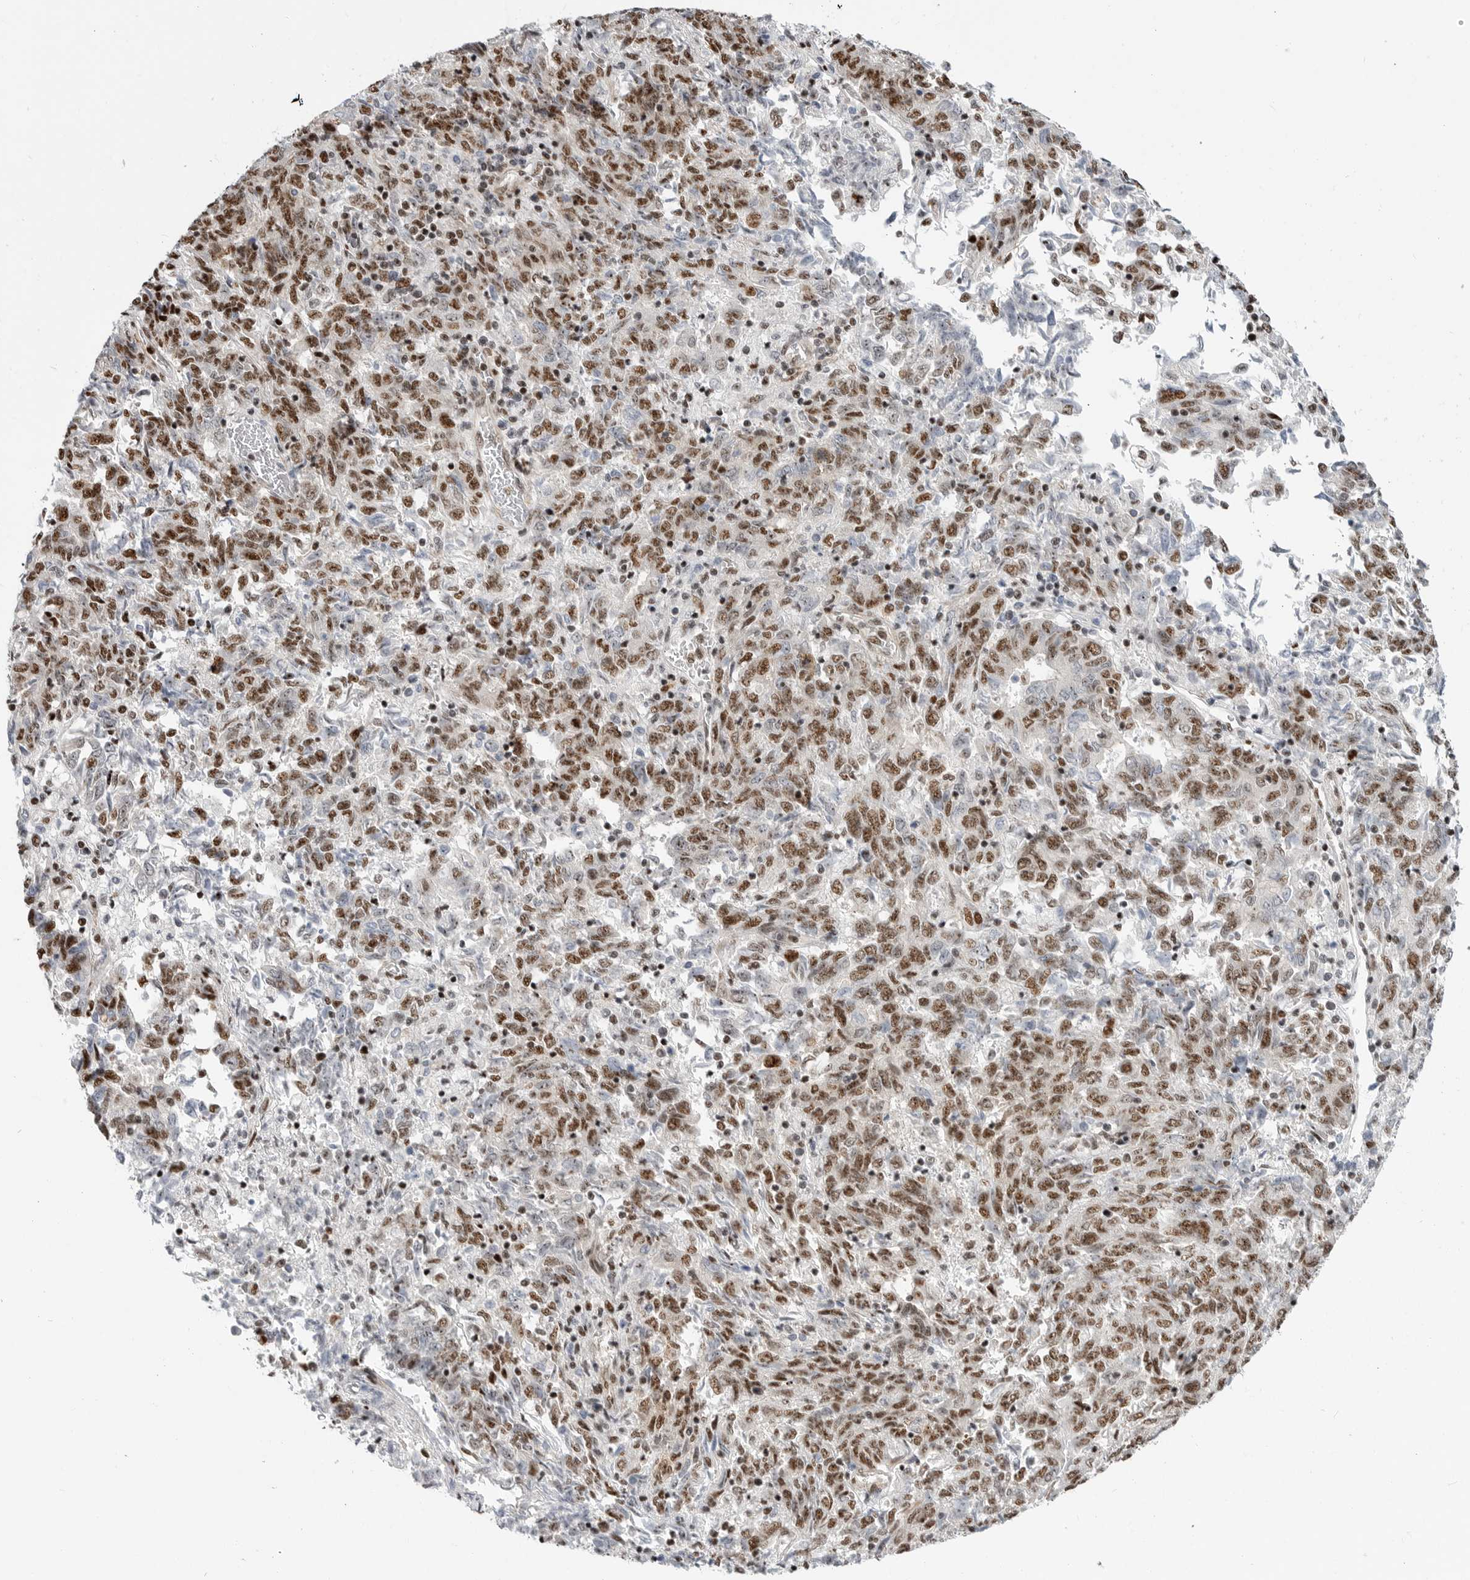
{"staining": {"intensity": "moderate", "quantity": "25%-75%", "location": "nuclear"}, "tissue": "endometrial cancer", "cell_type": "Tumor cells", "image_type": "cancer", "snomed": [{"axis": "morphology", "description": "Adenocarcinoma, NOS"}, {"axis": "topography", "description": "Endometrium"}], "caption": "Immunohistochemical staining of adenocarcinoma (endometrial) exhibits medium levels of moderate nuclear positivity in approximately 25%-75% of tumor cells. Using DAB (brown) and hematoxylin (blue) stains, captured at high magnification using brightfield microscopy.", "gene": "GPATCH2", "patient": {"sex": "female", "age": 80}}